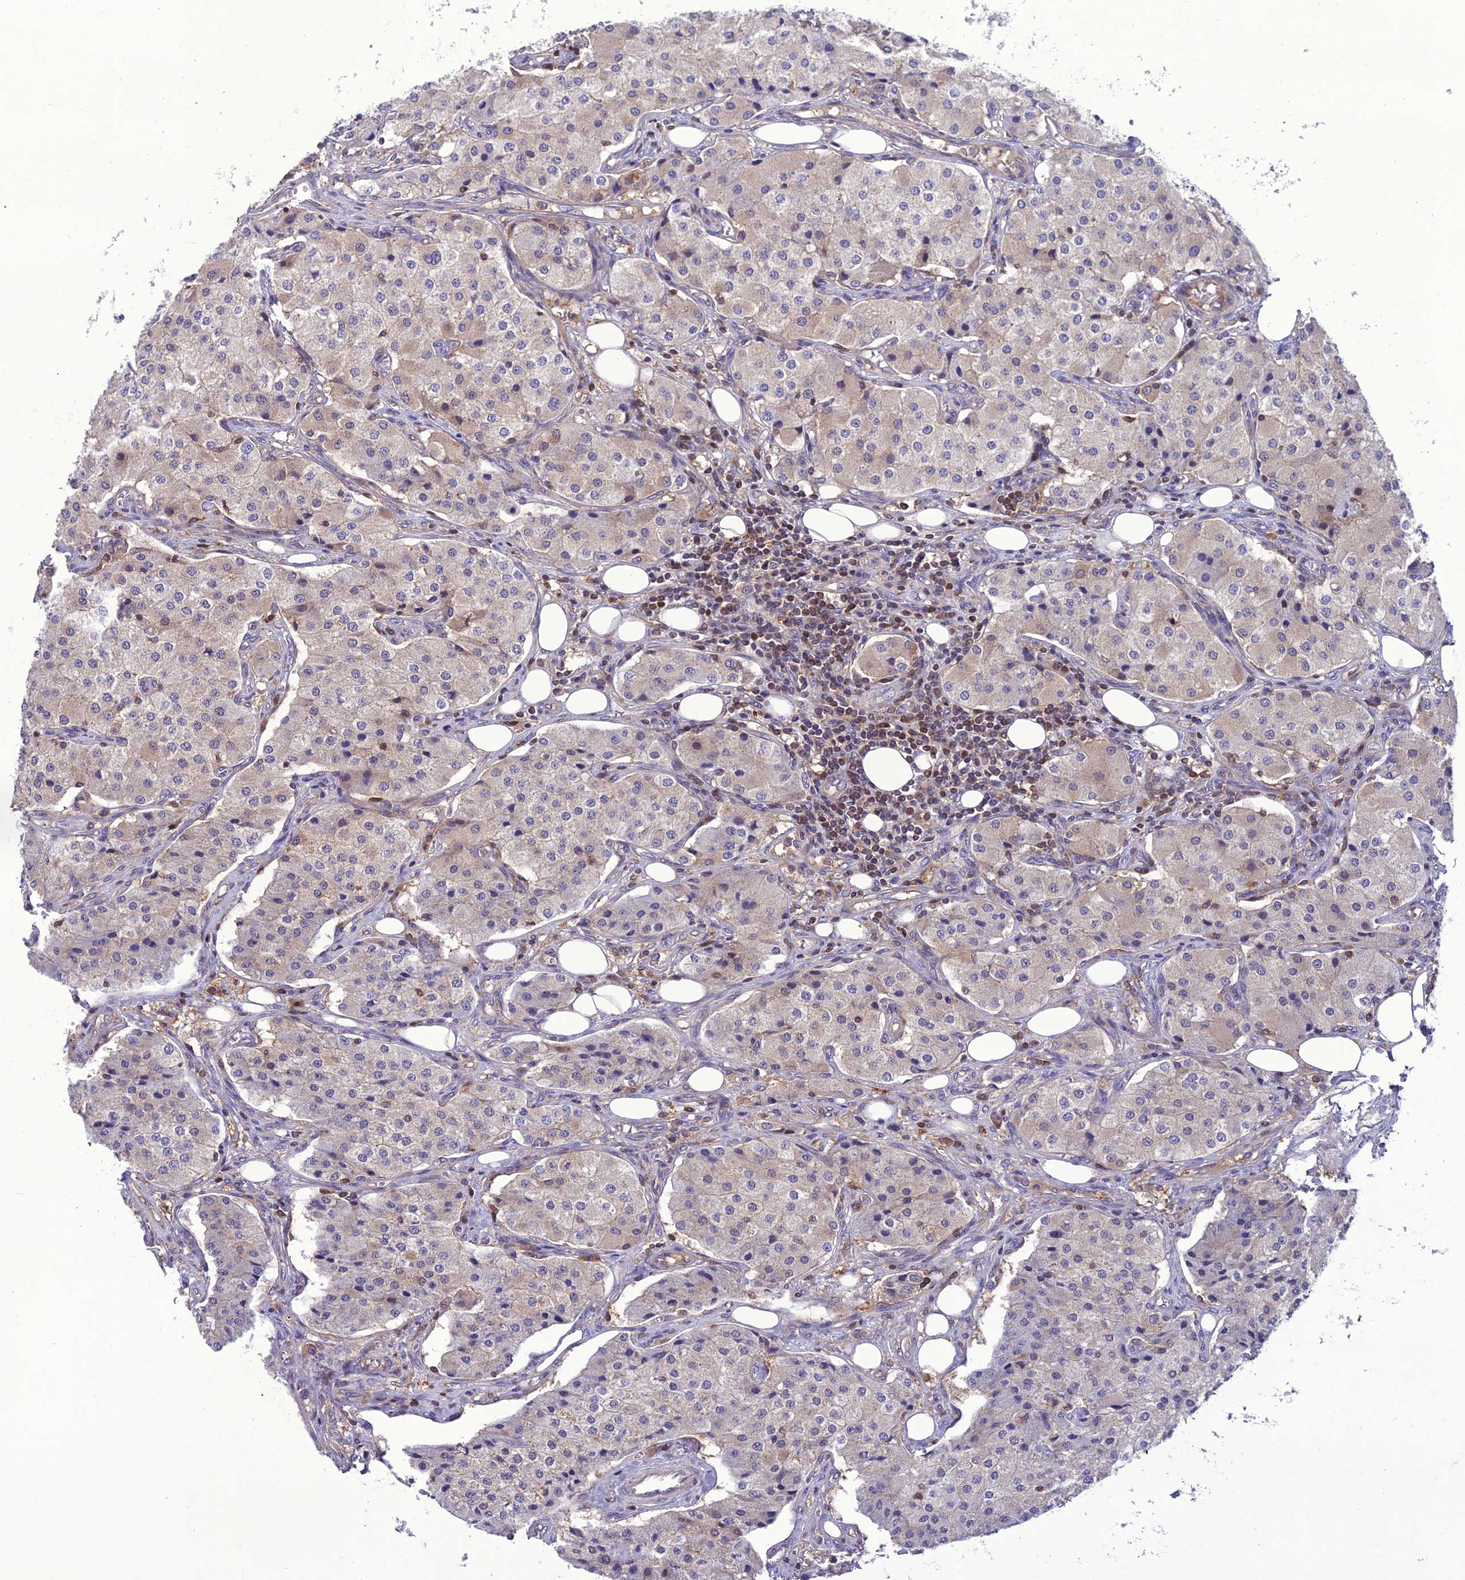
{"staining": {"intensity": "weak", "quantity": "<25%", "location": "cytoplasmic/membranous"}, "tissue": "carcinoid", "cell_type": "Tumor cells", "image_type": "cancer", "snomed": [{"axis": "morphology", "description": "Carcinoid, malignant, NOS"}, {"axis": "topography", "description": "Colon"}], "caption": "Immunohistochemistry of human carcinoid demonstrates no positivity in tumor cells. (Stains: DAB immunohistochemistry (IHC) with hematoxylin counter stain, Microscopy: brightfield microscopy at high magnification).", "gene": "GDF6", "patient": {"sex": "female", "age": 52}}